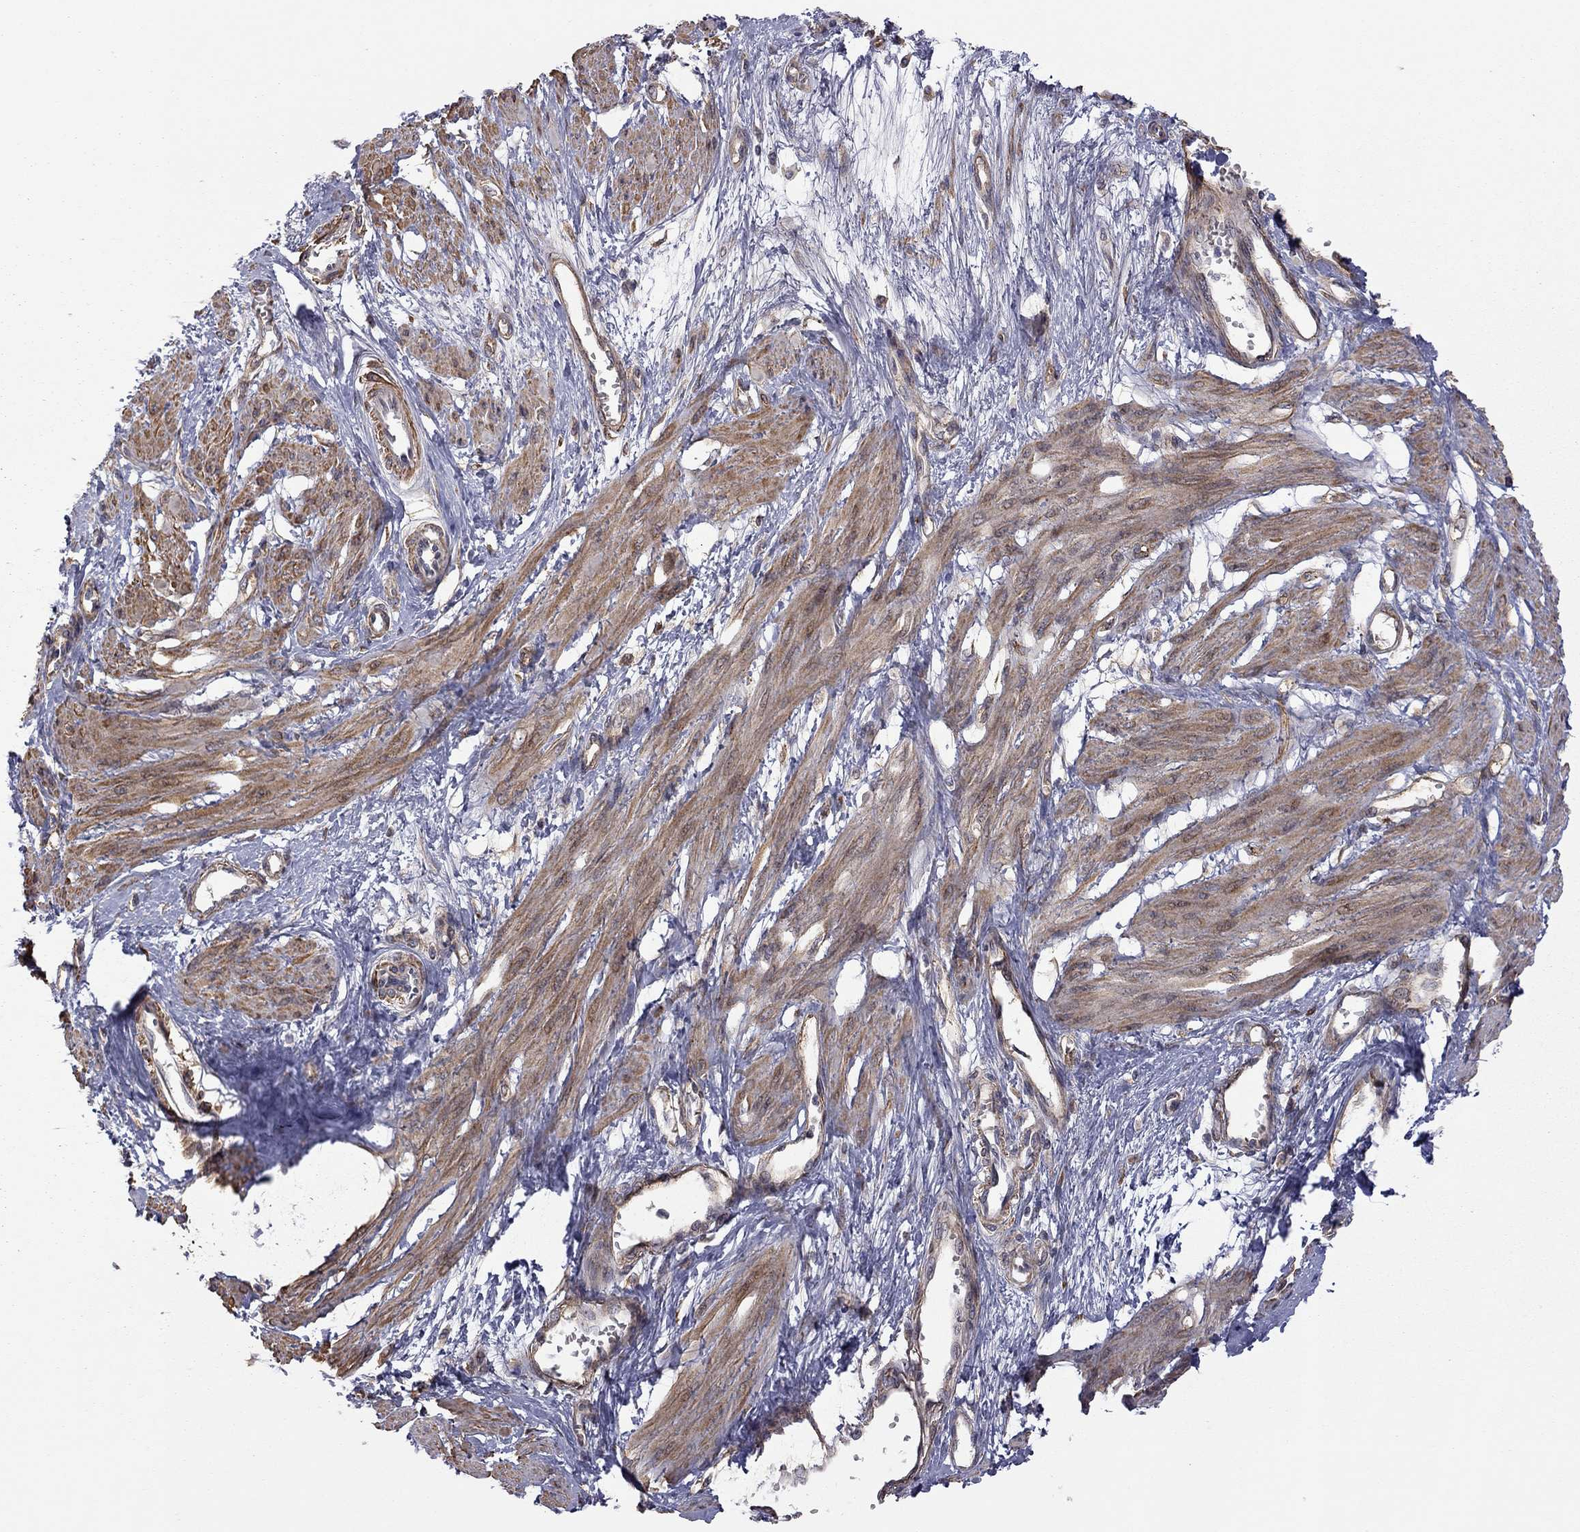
{"staining": {"intensity": "moderate", "quantity": ">75%", "location": "cytoplasmic/membranous"}, "tissue": "smooth muscle", "cell_type": "Smooth muscle cells", "image_type": "normal", "snomed": [{"axis": "morphology", "description": "Normal tissue, NOS"}, {"axis": "topography", "description": "Smooth muscle"}, {"axis": "topography", "description": "Uterus"}], "caption": "Immunohistochemistry (IHC) staining of normal smooth muscle, which displays medium levels of moderate cytoplasmic/membranous expression in approximately >75% of smooth muscle cells indicating moderate cytoplasmic/membranous protein staining. The staining was performed using DAB (brown) for protein detection and nuclei were counterstained in hematoxylin (blue).", "gene": "EXOC3L2", "patient": {"sex": "female", "age": 39}}